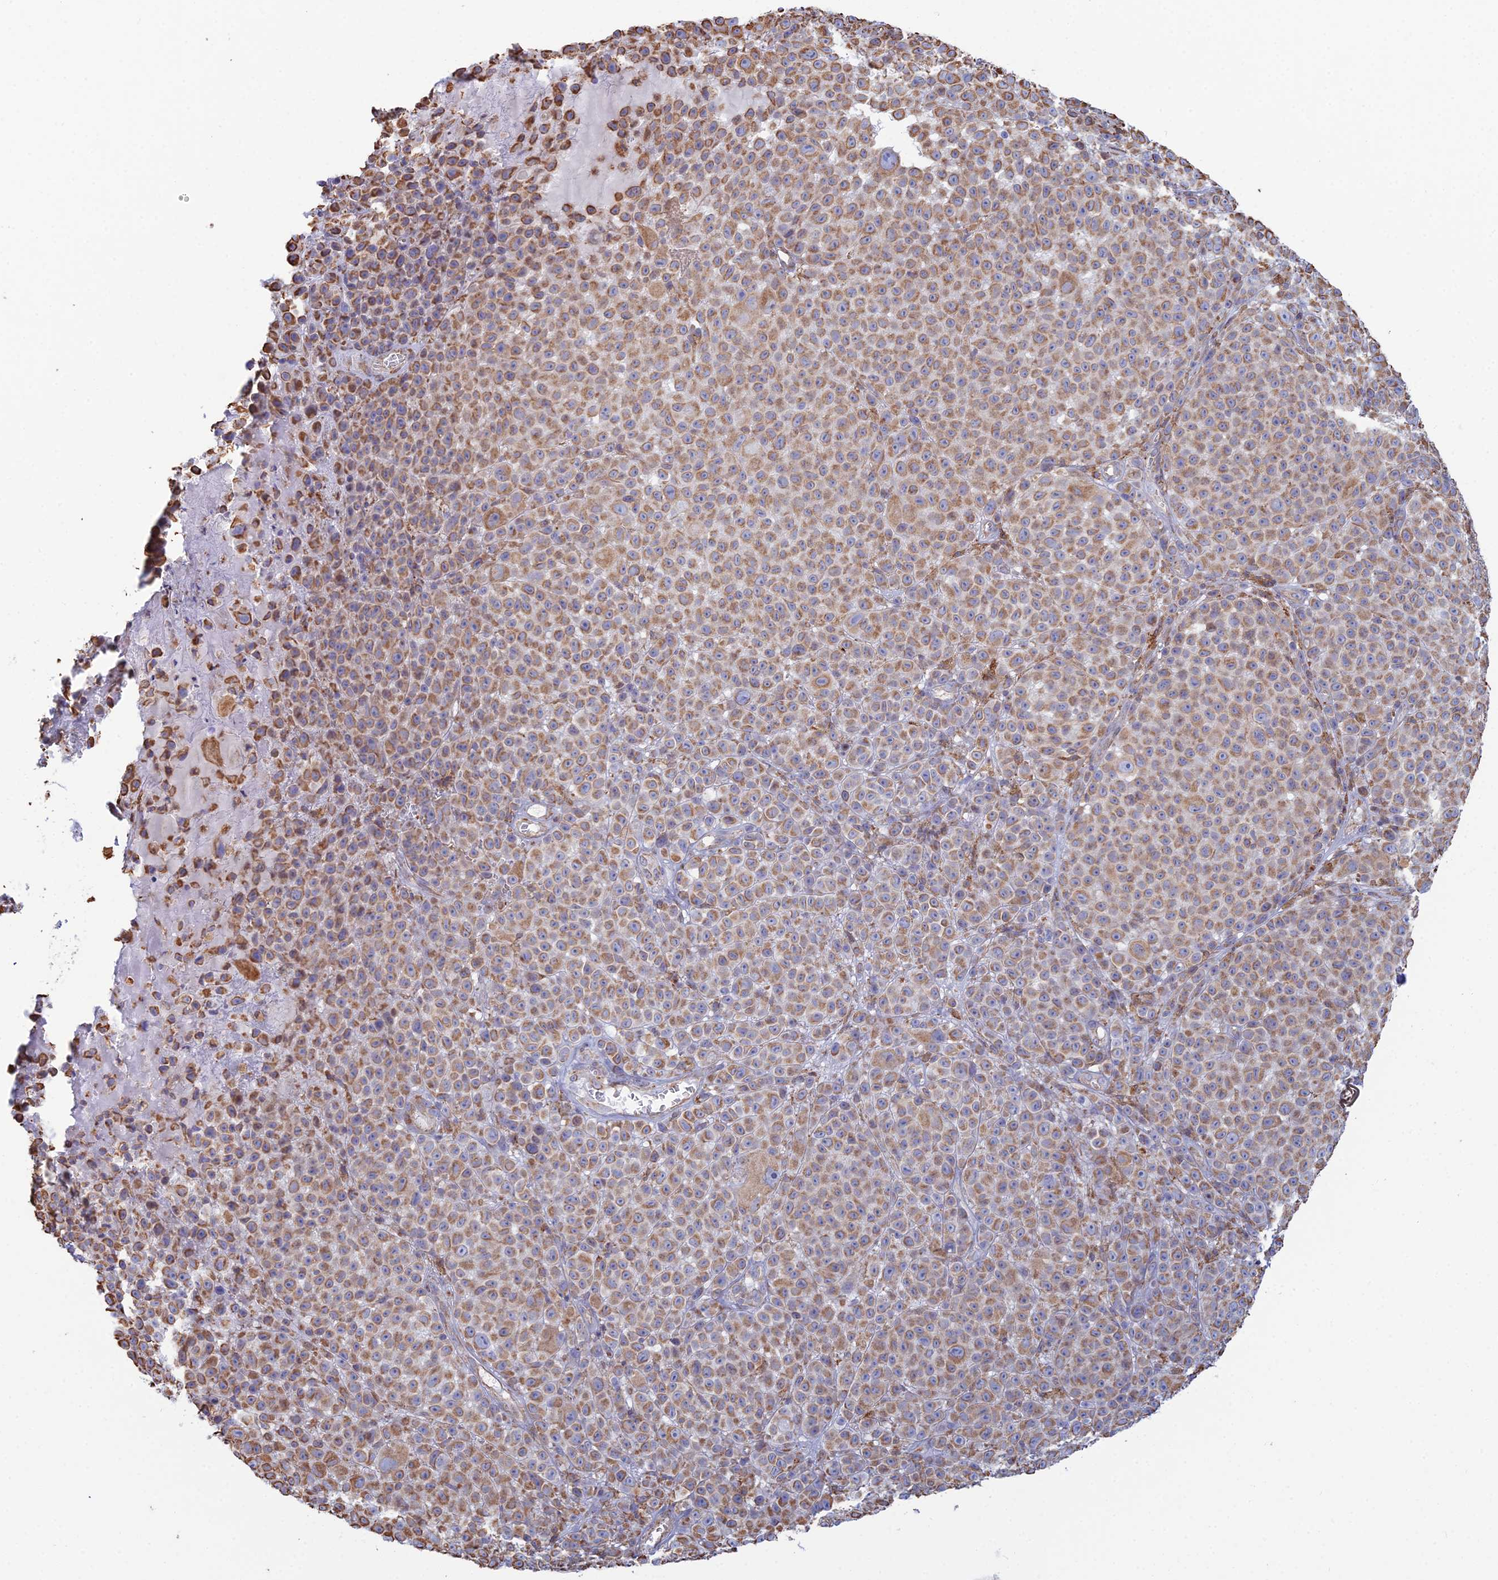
{"staining": {"intensity": "moderate", "quantity": ">75%", "location": "cytoplasmic/membranous"}, "tissue": "melanoma", "cell_type": "Tumor cells", "image_type": "cancer", "snomed": [{"axis": "morphology", "description": "Malignant melanoma, NOS"}, {"axis": "topography", "description": "Skin"}], "caption": "Immunohistochemistry (IHC) staining of melanoma, which reveals medium levels of moderate cytoplasmic/membranous positivity in approximately >75% of tumor cells indicating moderate cytoplasmic/membranous protein staining. The staining was performed using DAB (brown) for protein detection and nuclei were counterstained in hematoxylin (blue).", "gene": "CLVS2", "patient": {"sex": "female", "age": 94}}